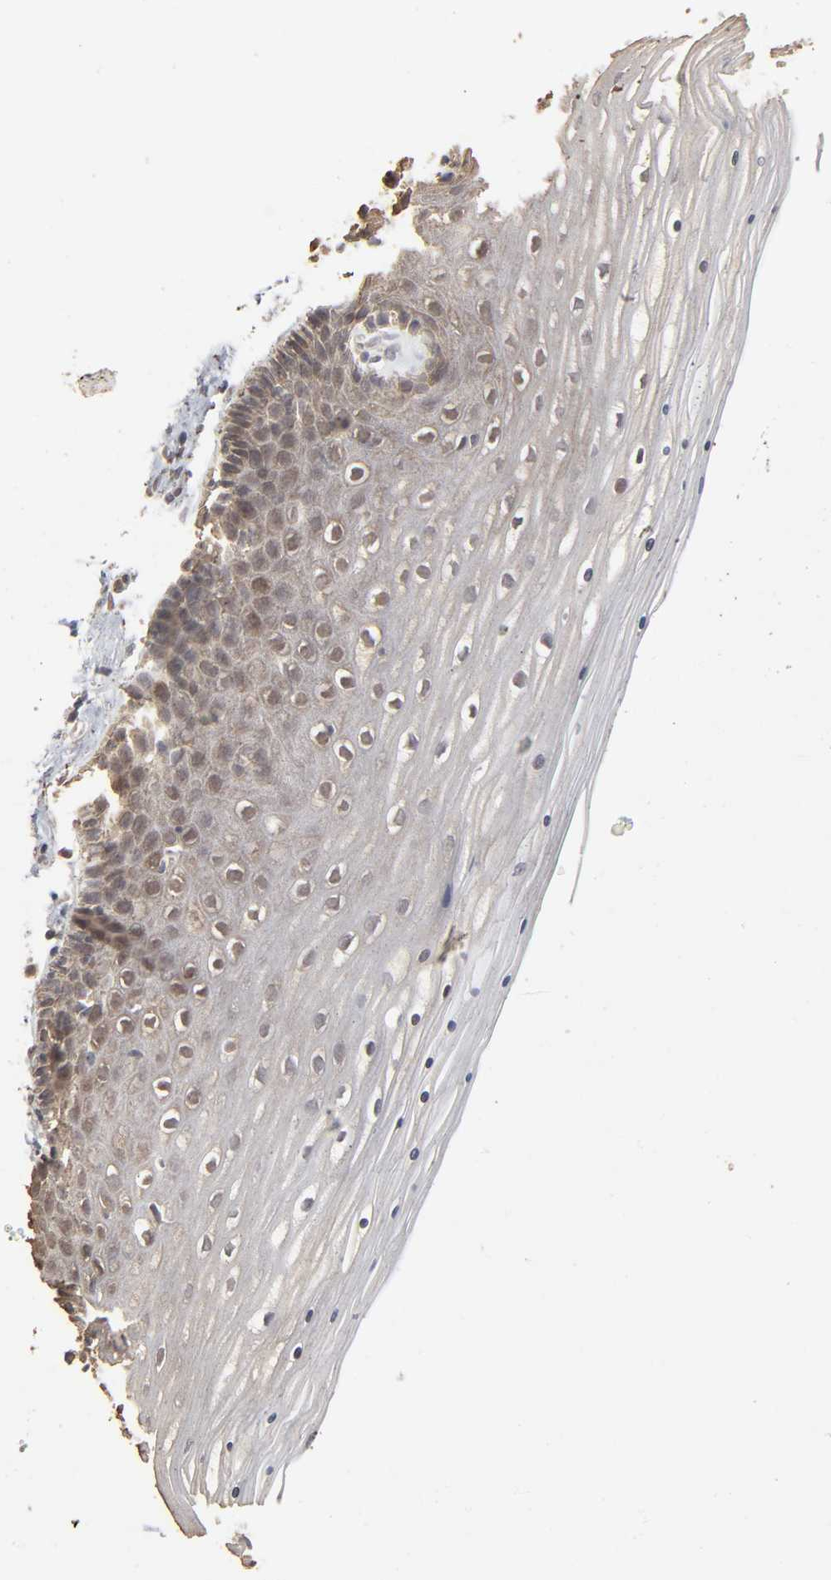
{"staining": {"intensity": "weak", "quantity": ">75%", "location": "cytoplasmic/membranous"}, "tissue": "cervix", "cell_type": "Glandular cells", "image_type": "normal", "snomed": [{"axis": "morphology", "description": "Normal tissue, NOS"}, {"axis": "topography", "description": "Cervix"}], "caption": "Immunohistochemical staining of benign cervix shows >75% levels of weak cytoplasmic/membranous protein staining in approximately >75% of glandular cells.", "gene": "SCFD1", "patient": {"sex": "female", "age": 39}}